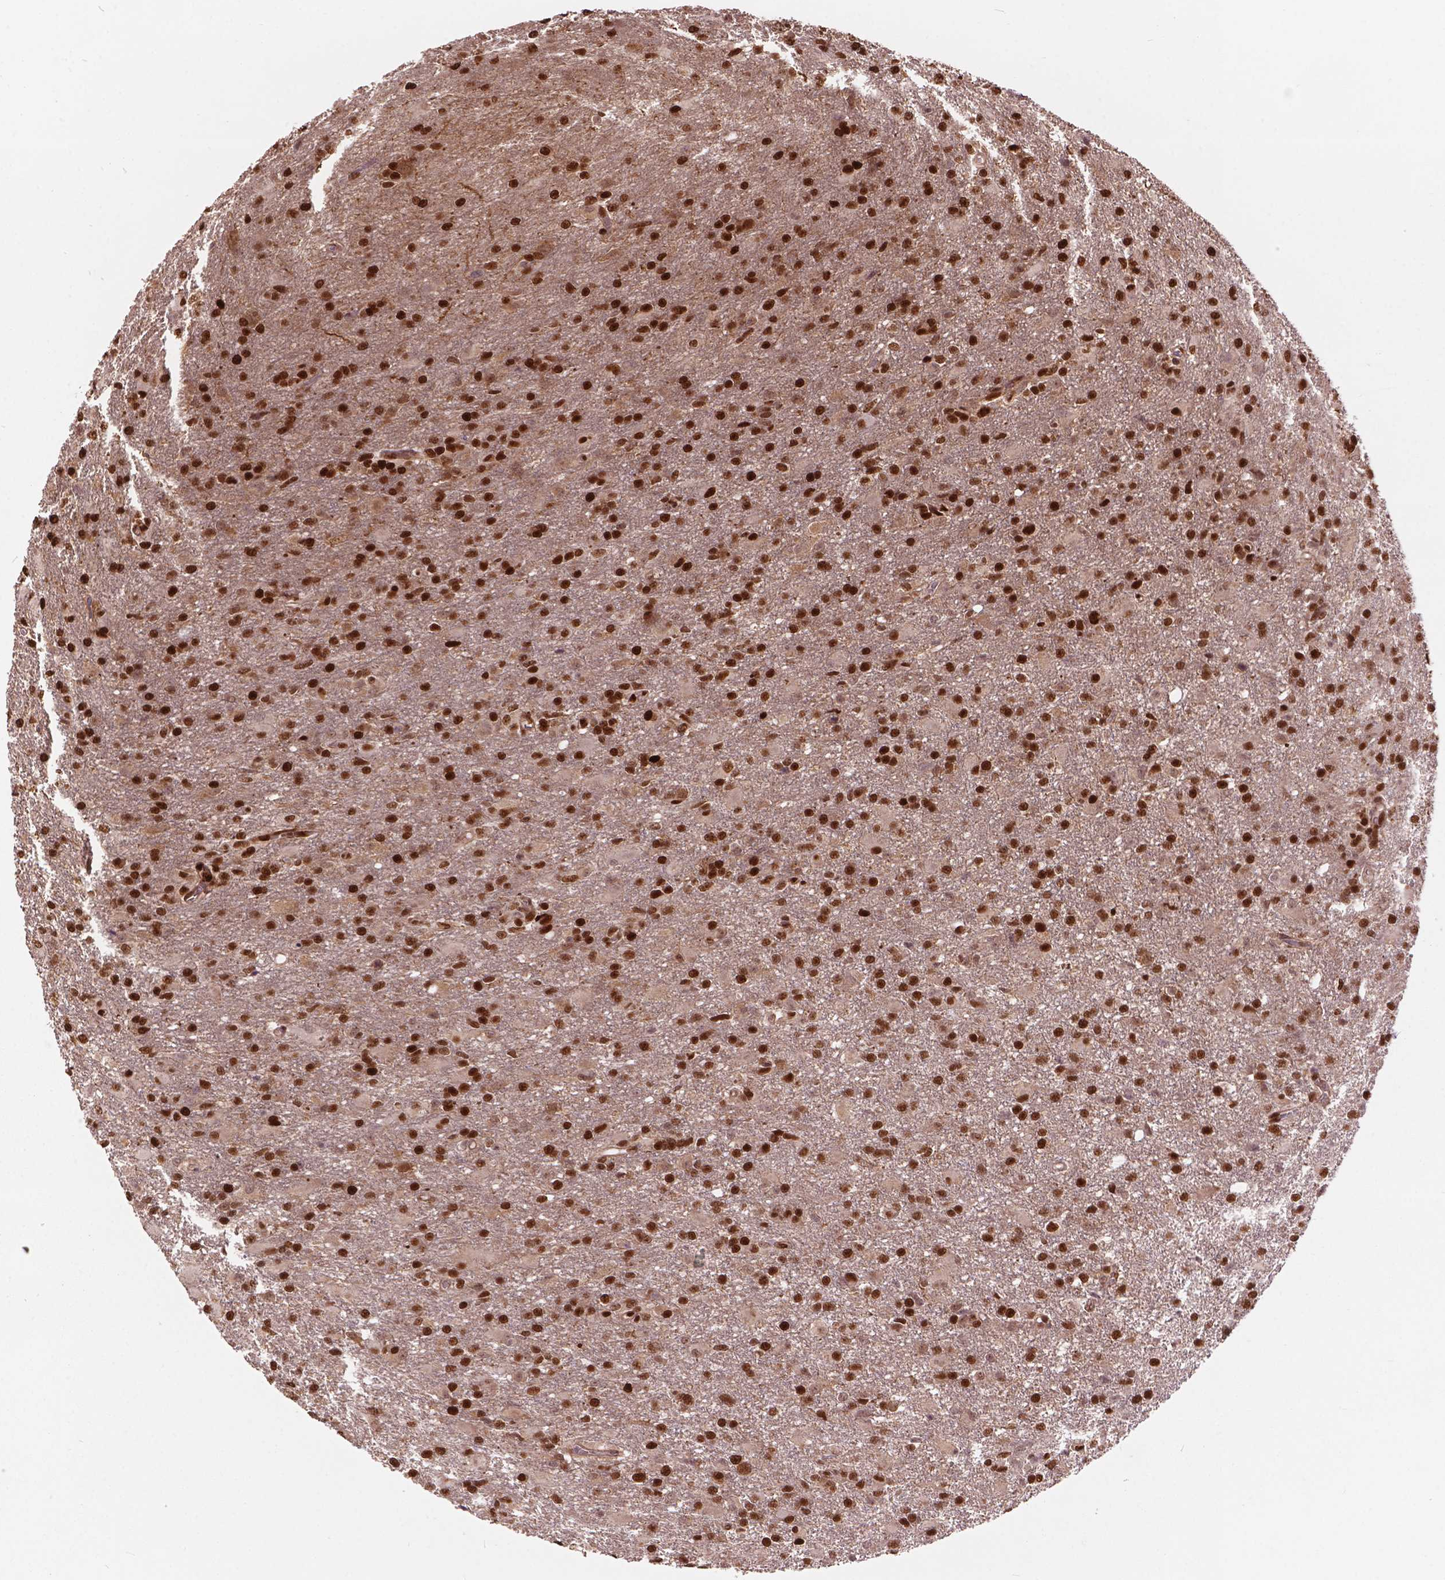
{"staining": {"intensity": "strong", "quantity": ">75%", "location": "nuclear"}, "tissue": "glioma", "cell_type": "Tumor cells", "image_type": "cancer", "snomed": [{"axis": "morphology", "description": "Glioma, malignant, High grade"}, {"axis": "topography", "description": "Brain"}], "caption": "Immunohistochemical staining of malignant high-grade glioma displays high levels of strong nuclear protein staining in approximately >75% of tumor cells.", "gene": "ANP32B", "patient": {"sex": "male", "age": 68}}